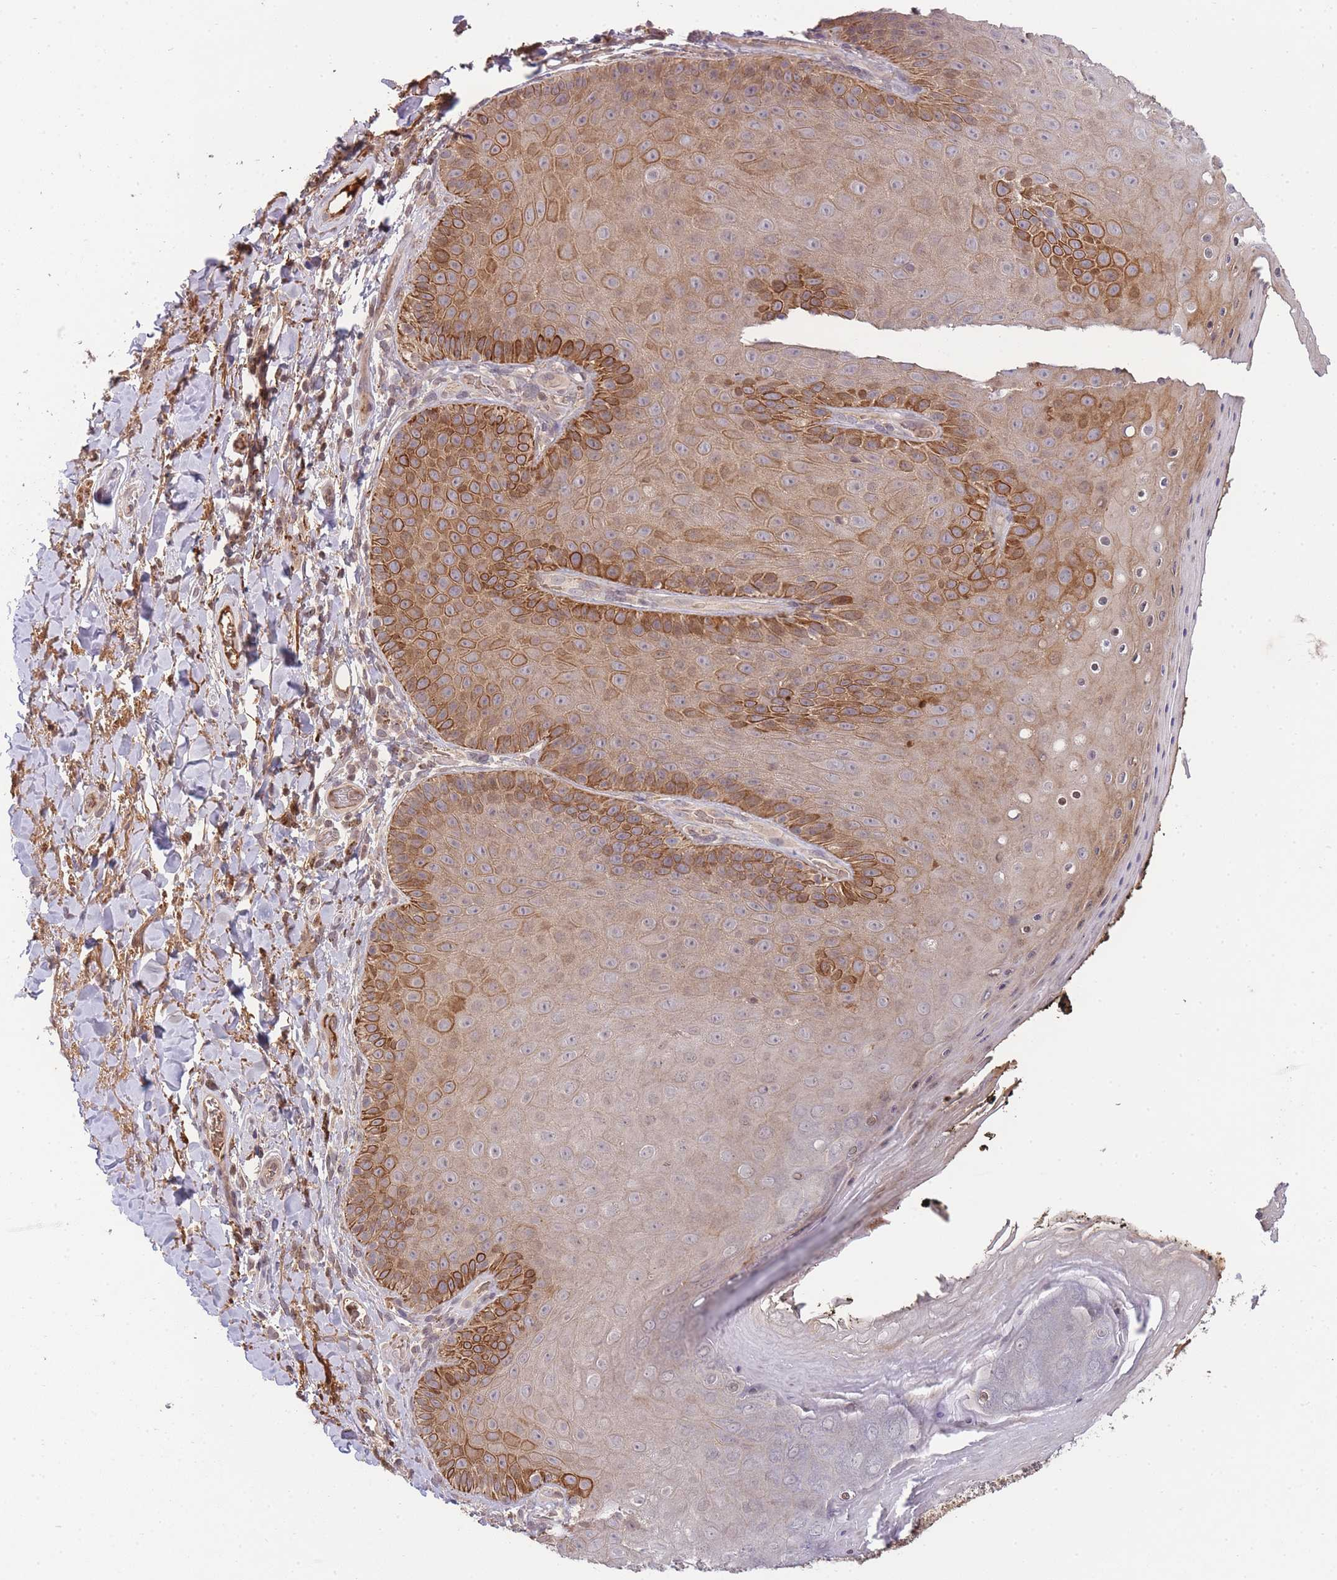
{"staining": {"intensity": "moderate", "quantity": ">75%", "location": "cytoplasmic/membranous"}, "tissue": "skin", "cell_type": "Epidermal cells", "image_type": "normal", "snomed": [{"axis": "morphology", "description": "Normal tissue, NOS"}, {"axis": "topography", "description": "Anal"}, {"axis": "topography", "description": "Peripheral nerve tissue"}], "caption": "Epidermal cells demonstrate medium levels of moderate cytoplasmic/membranous staining in about >75% of cells in normal human skin. (Brightfield microscopy of DAB IHC at high magnification).", "gene": "RALGDS", "patient": {"sex": "male", "age": 53}}